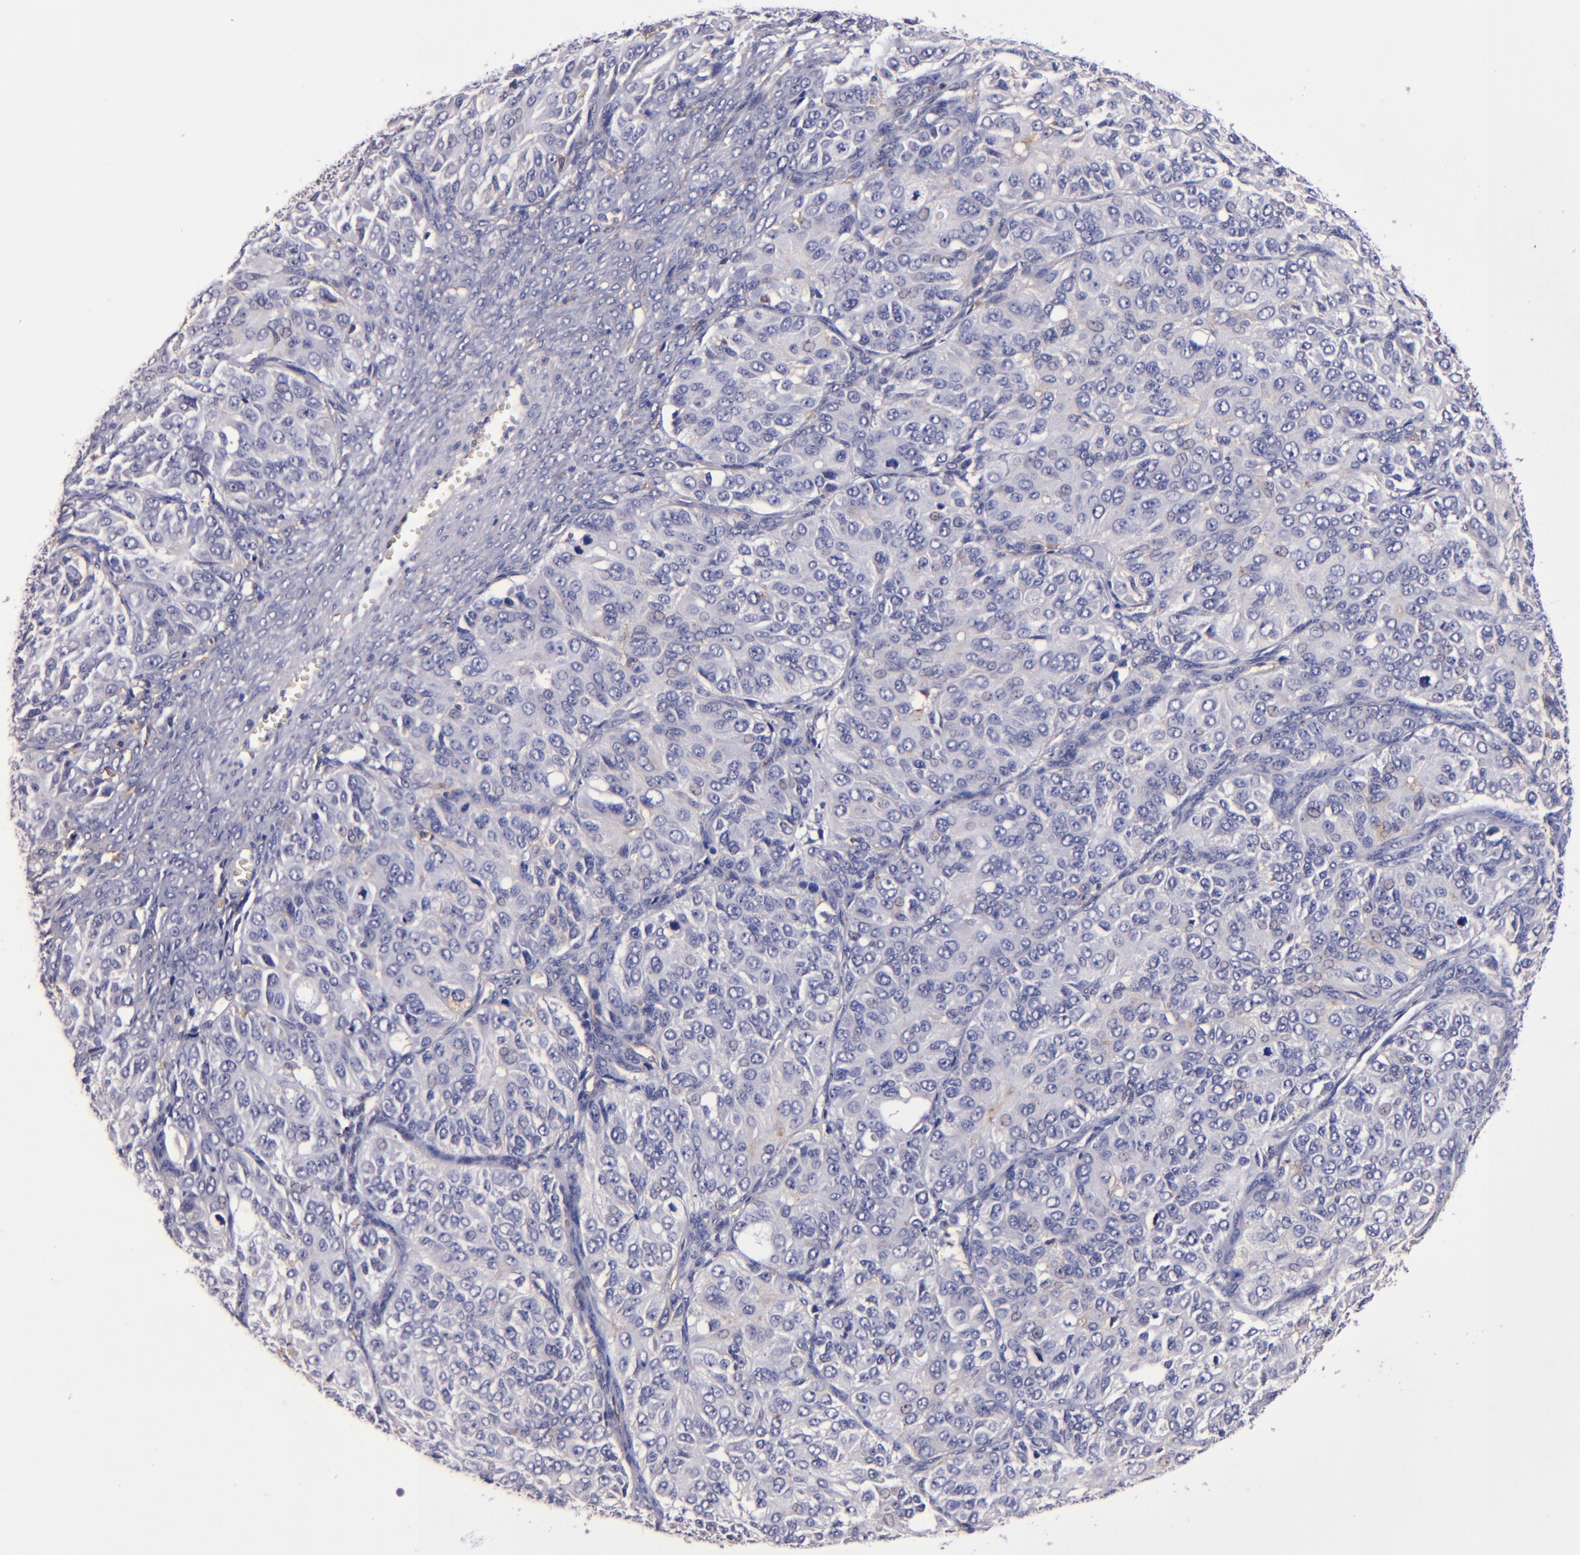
{"staining": {"intensity": "weak", "quantity": "<25%", "location": "cytoplasmic/membranous"}, "tissue": "ovarian cancer", "cell_type": "Tumor cells", "image_type": "cancer", "snomed": [{"axis": "morphology", "description": "Carcinoma, endometroid"}, {"axis": "topography", "description": "Ovary"}], "caption": "Image shows no protein expression in tumor cells of endometroid carcinoma (ovarian) tissue.", "gene": "SIRPA", "patient": {"sex": "female", "age": 51}}